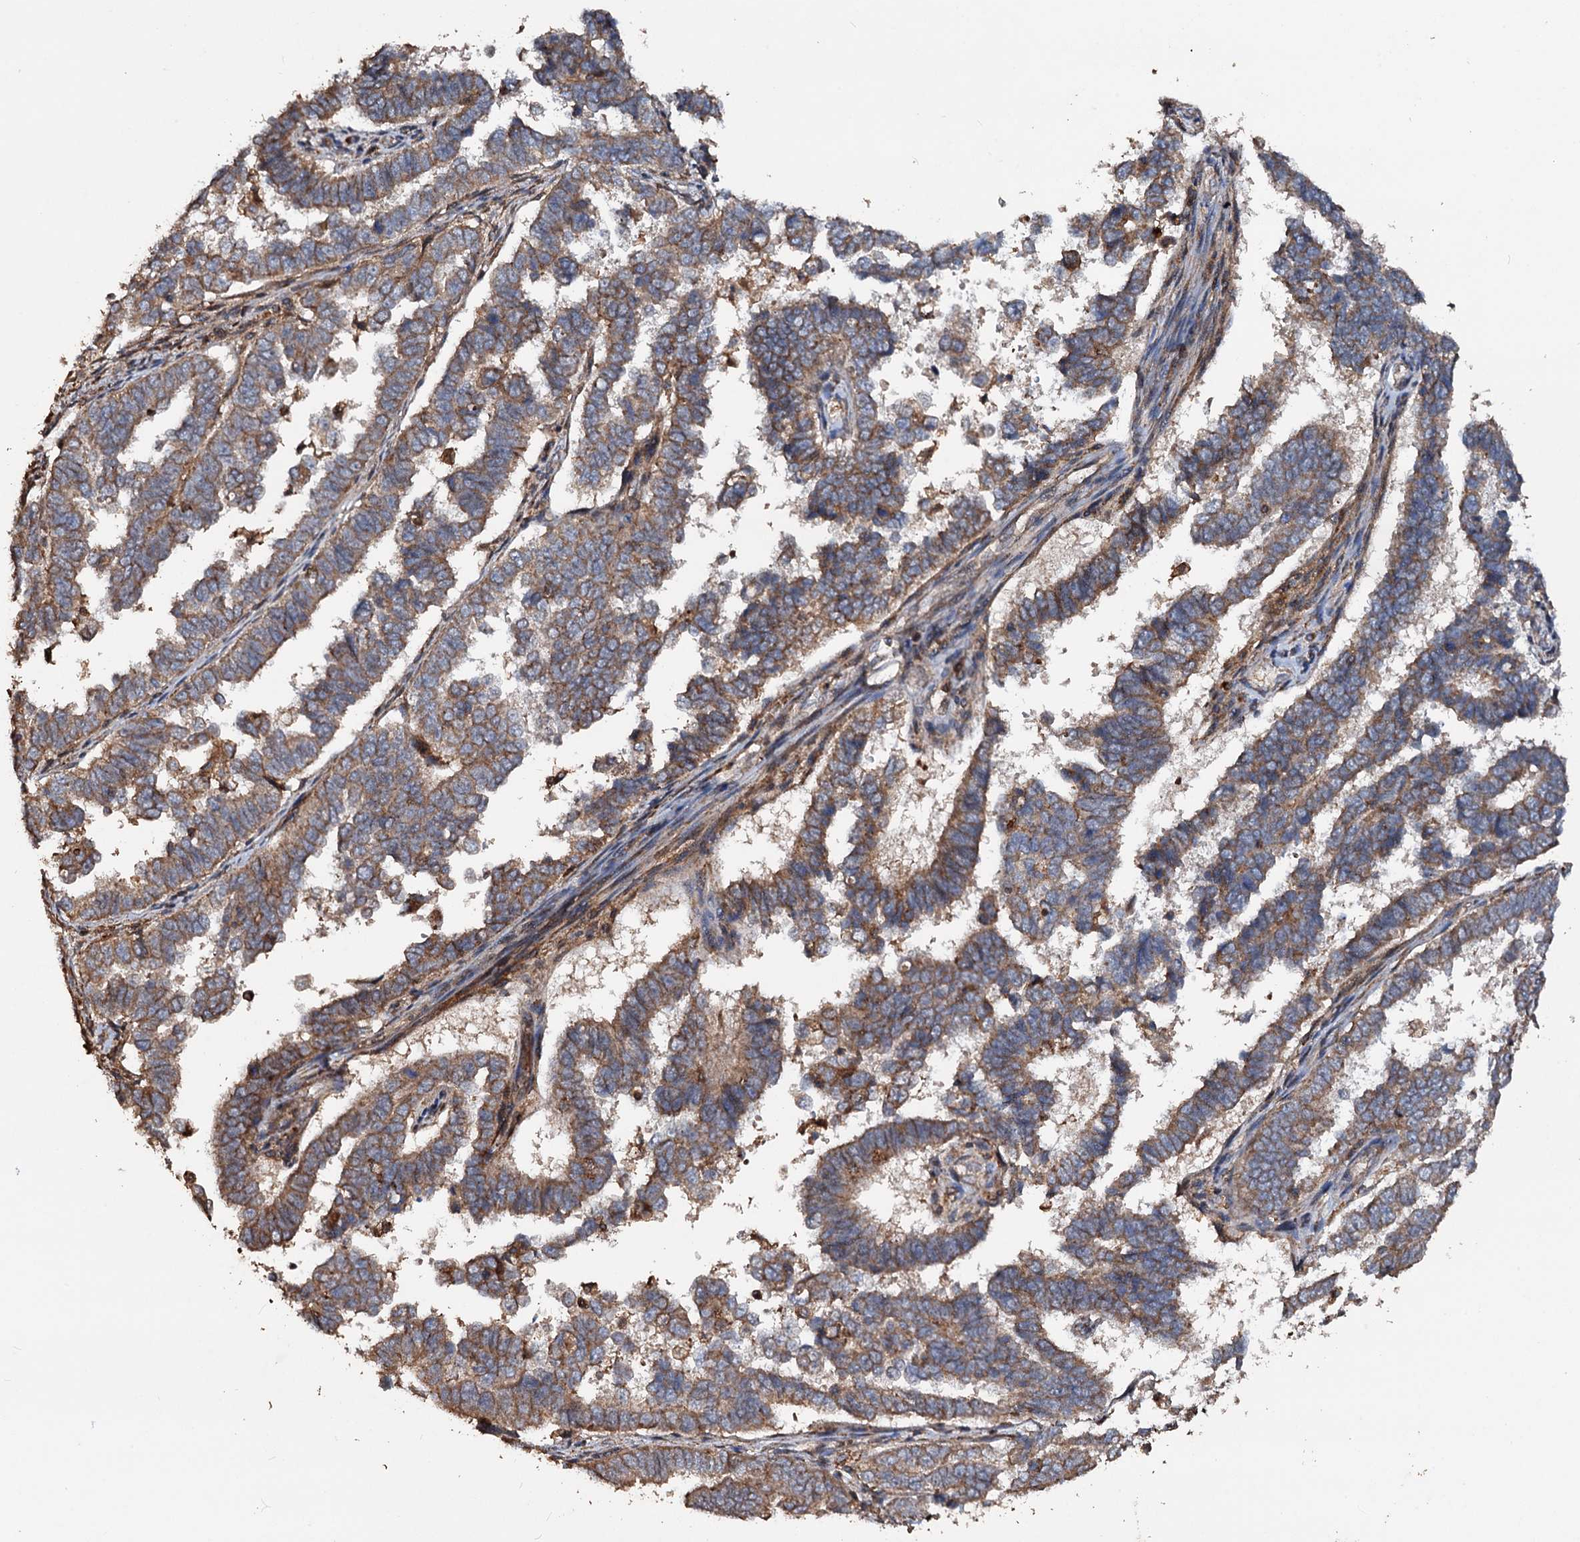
{"staining": {"intensity": "moderate", "quantity": ">75%", "location": "cytoplasmic/membranous"}, "tissue": "endometrial cancer", "cell_type": "Tumor cells", "image_type": "cancer", "snomed": [{"axis": "morphology", "description": "Adenocarcinoma, NOS"}, {"axis": "topography", "description": "Endometrium"}], "caption": "This image shows immunohistochemistry (IHC) staining of human endometrial cancer, with medium moderate cytoplasmic/membranous expression in about >75% of tumor cells.", "gene": "NOTCH2NLA", "patient": {"sex": "female", "age": 75}}